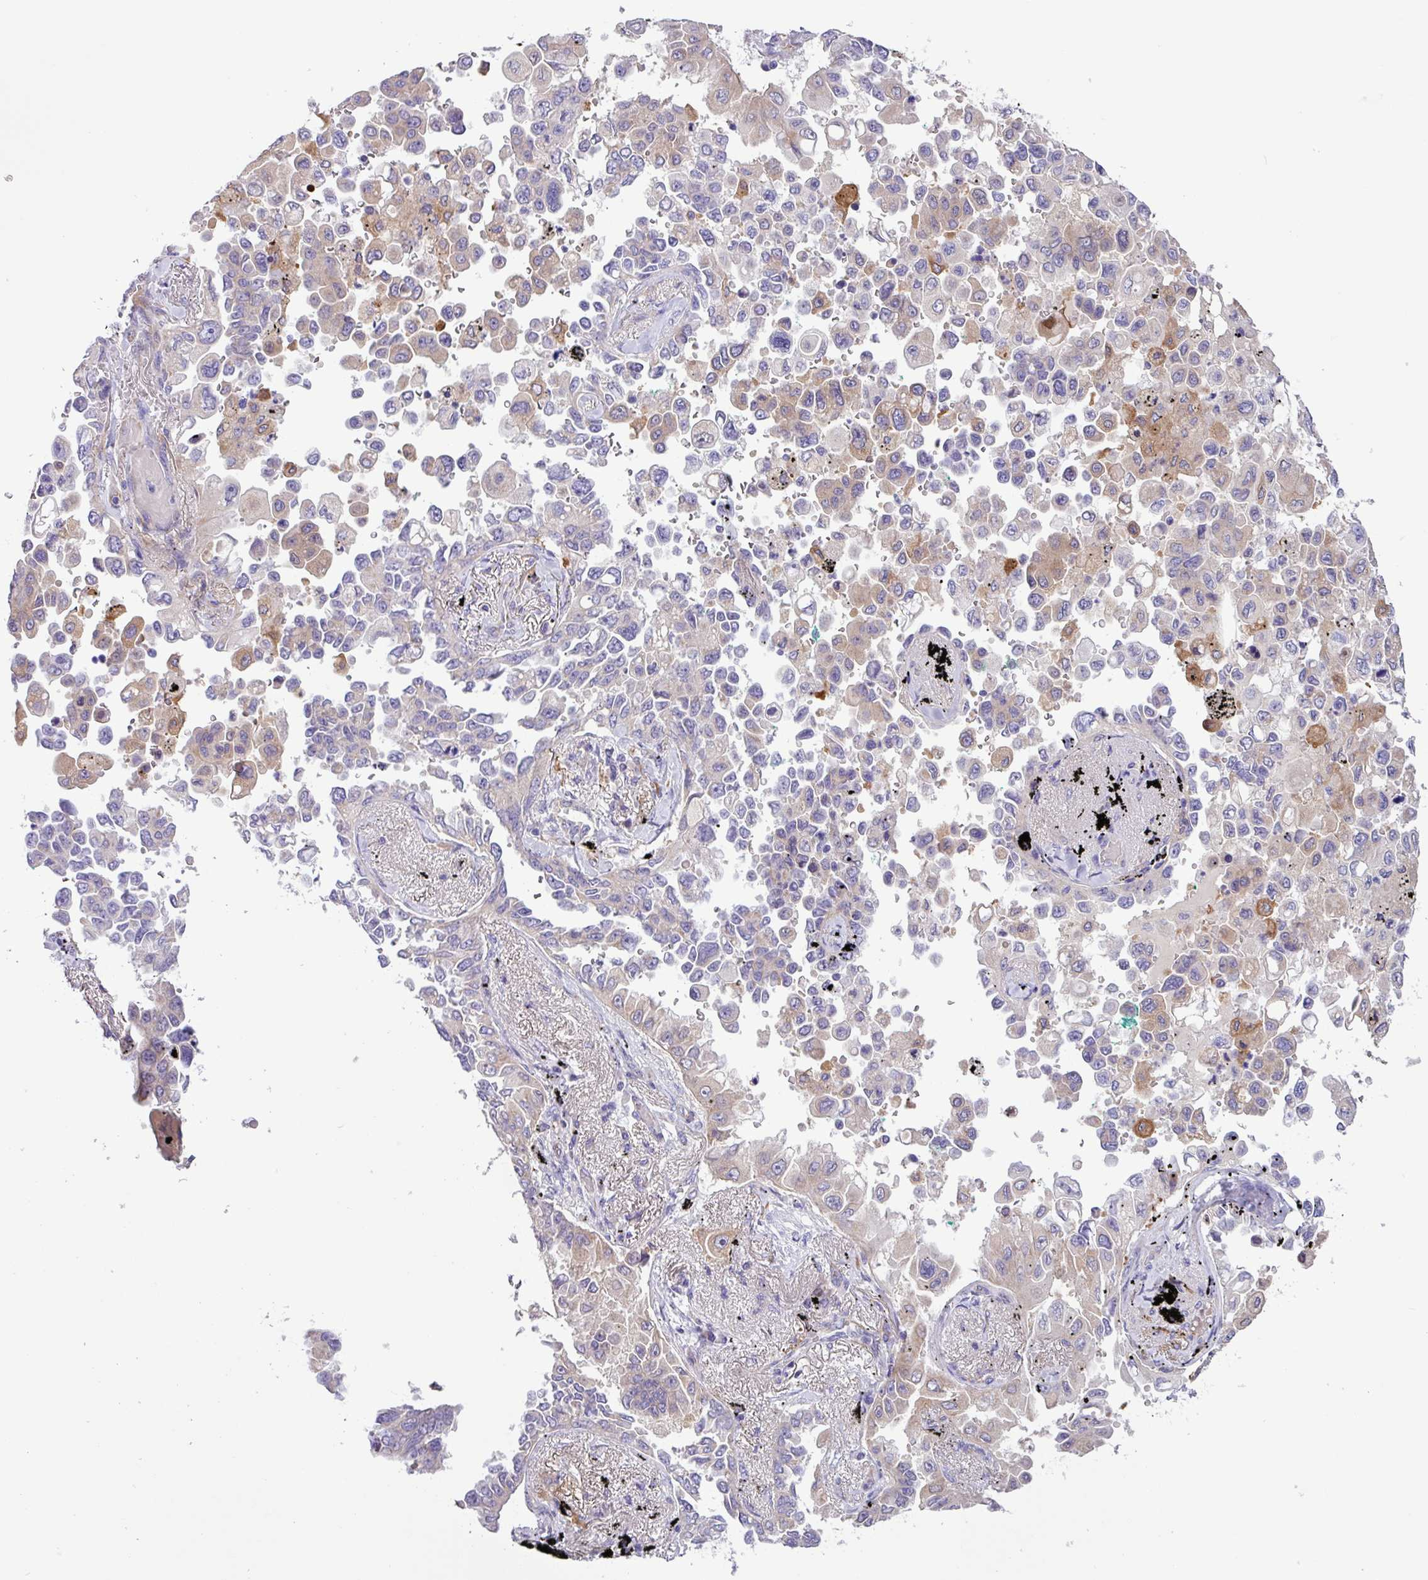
{"staining": {"intensity": "weak", "quantity": "25%-75%", "location": "cytoplasmic/membranous"}, "tissue": "lung cancer", "cell_type": "Tumor cells", "image_type": "cancer", "snomed": [{"axis": "morphology", "description": "Adenocarcinoma, NOS"}, {"axis": "topography", "description": "Lung"}], "caption": "Brown immunohistochemical staining in human lung adenocarcinoma shows weak cytoplasmic/membranous positivity in approximately 25%-75% of tumor cells. Using DAB (brown) and hematoxylin (blue) stains, captured at high magnification using brightfield microscopy.", "gene": "MRM2", "patient": {"sex": "female", "age": 67}}